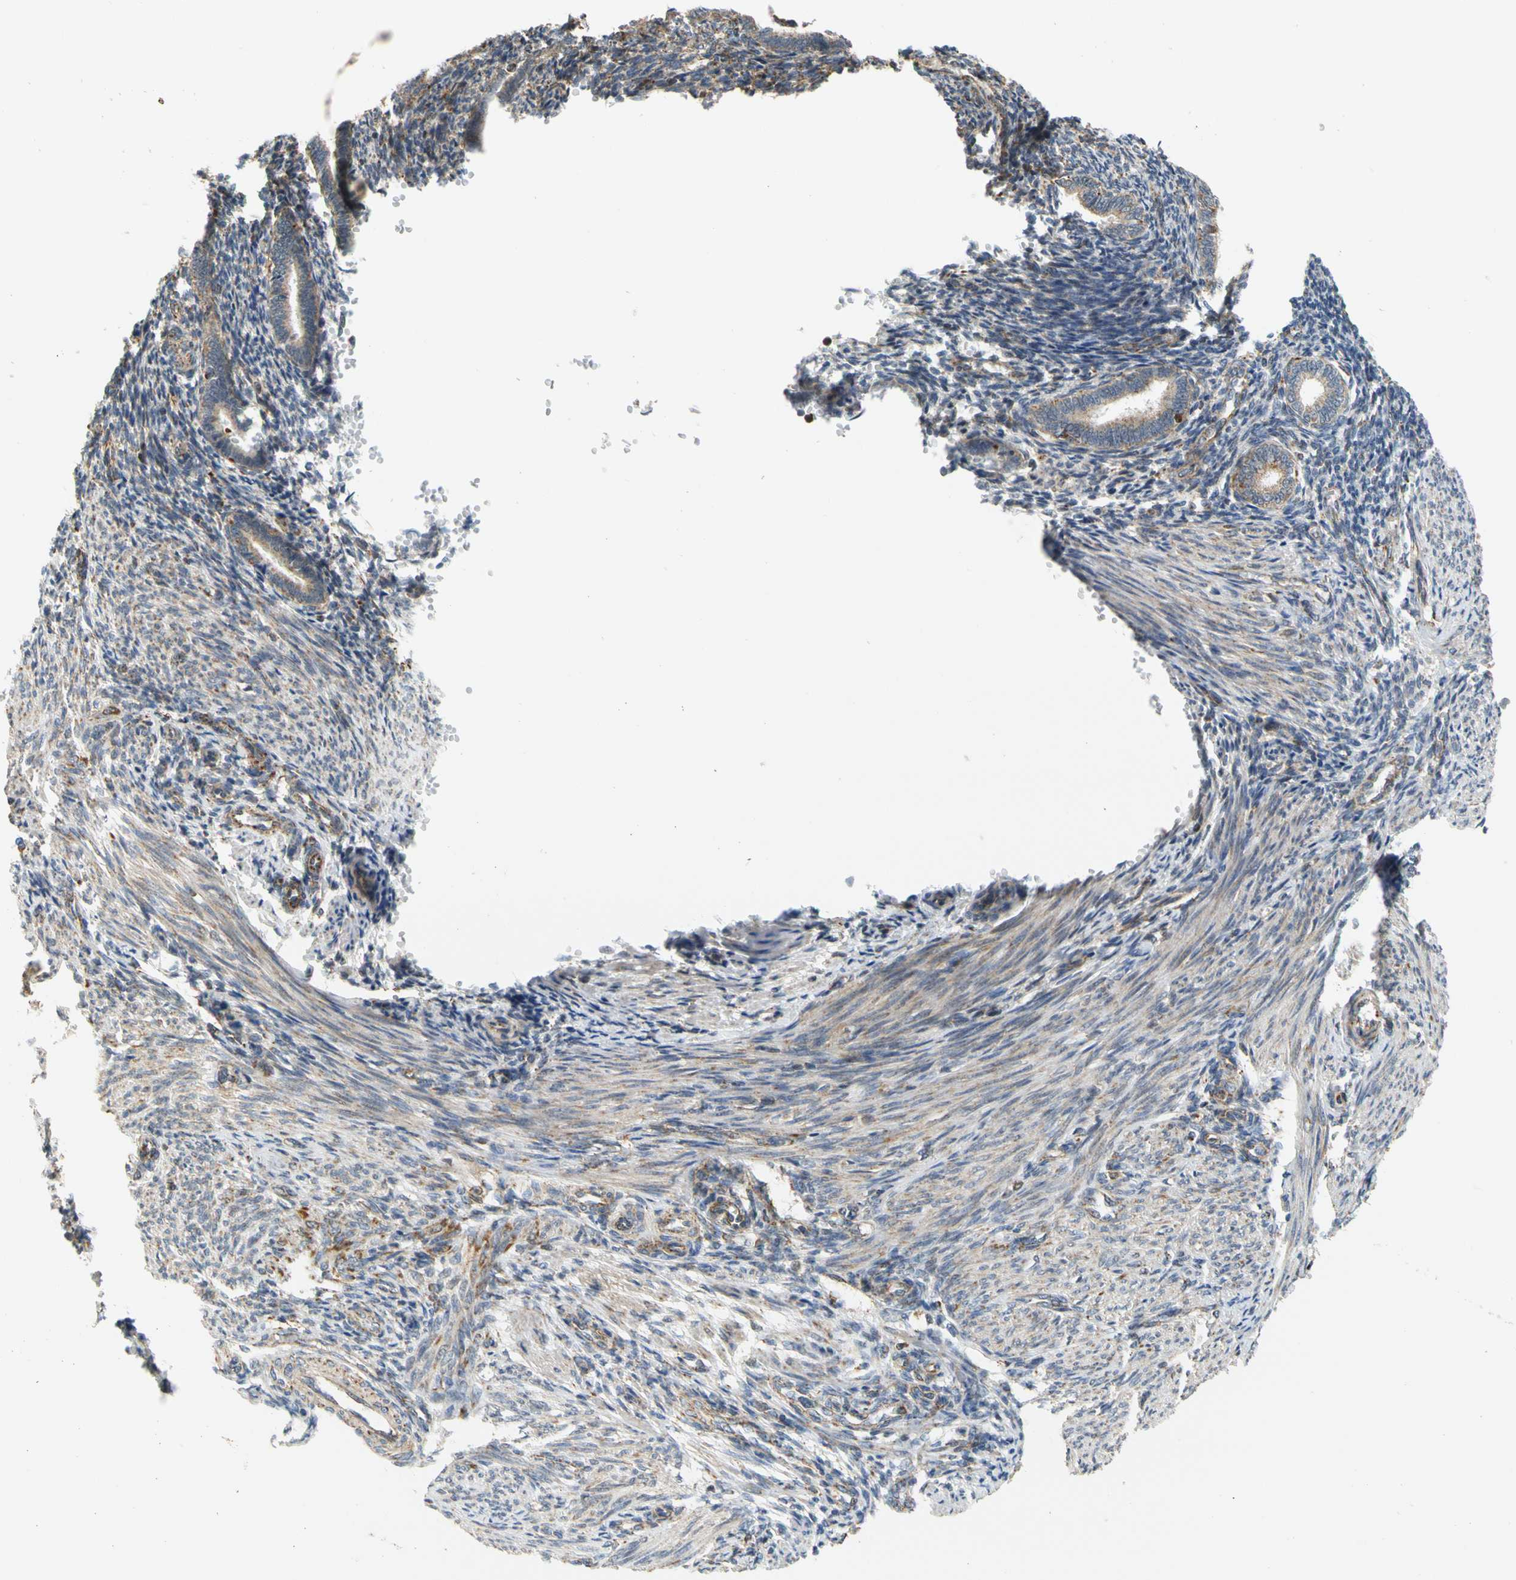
{"staining": {"intensity": "weak", "quantity": "<25%", "location": "cytoplasmic/membranous"}, "tissue": "endometrium", "cell_type": "Cells in endometrial stroma", "image_type": "normal", "snomed": [{"axis": "morphology", "description": "Normal tissue, NOS"}, {"axis": "topography", "description": "Endometrium"}], "caption": "DAB immunohistochemical staining of normal human endometrium demonstrates no significant staining in cells in endometrial stroma. (IHC, brightfield microscopy, high magnification).", "gene": "SFXN3", "patient": {"sex": "female", "age": 27}}